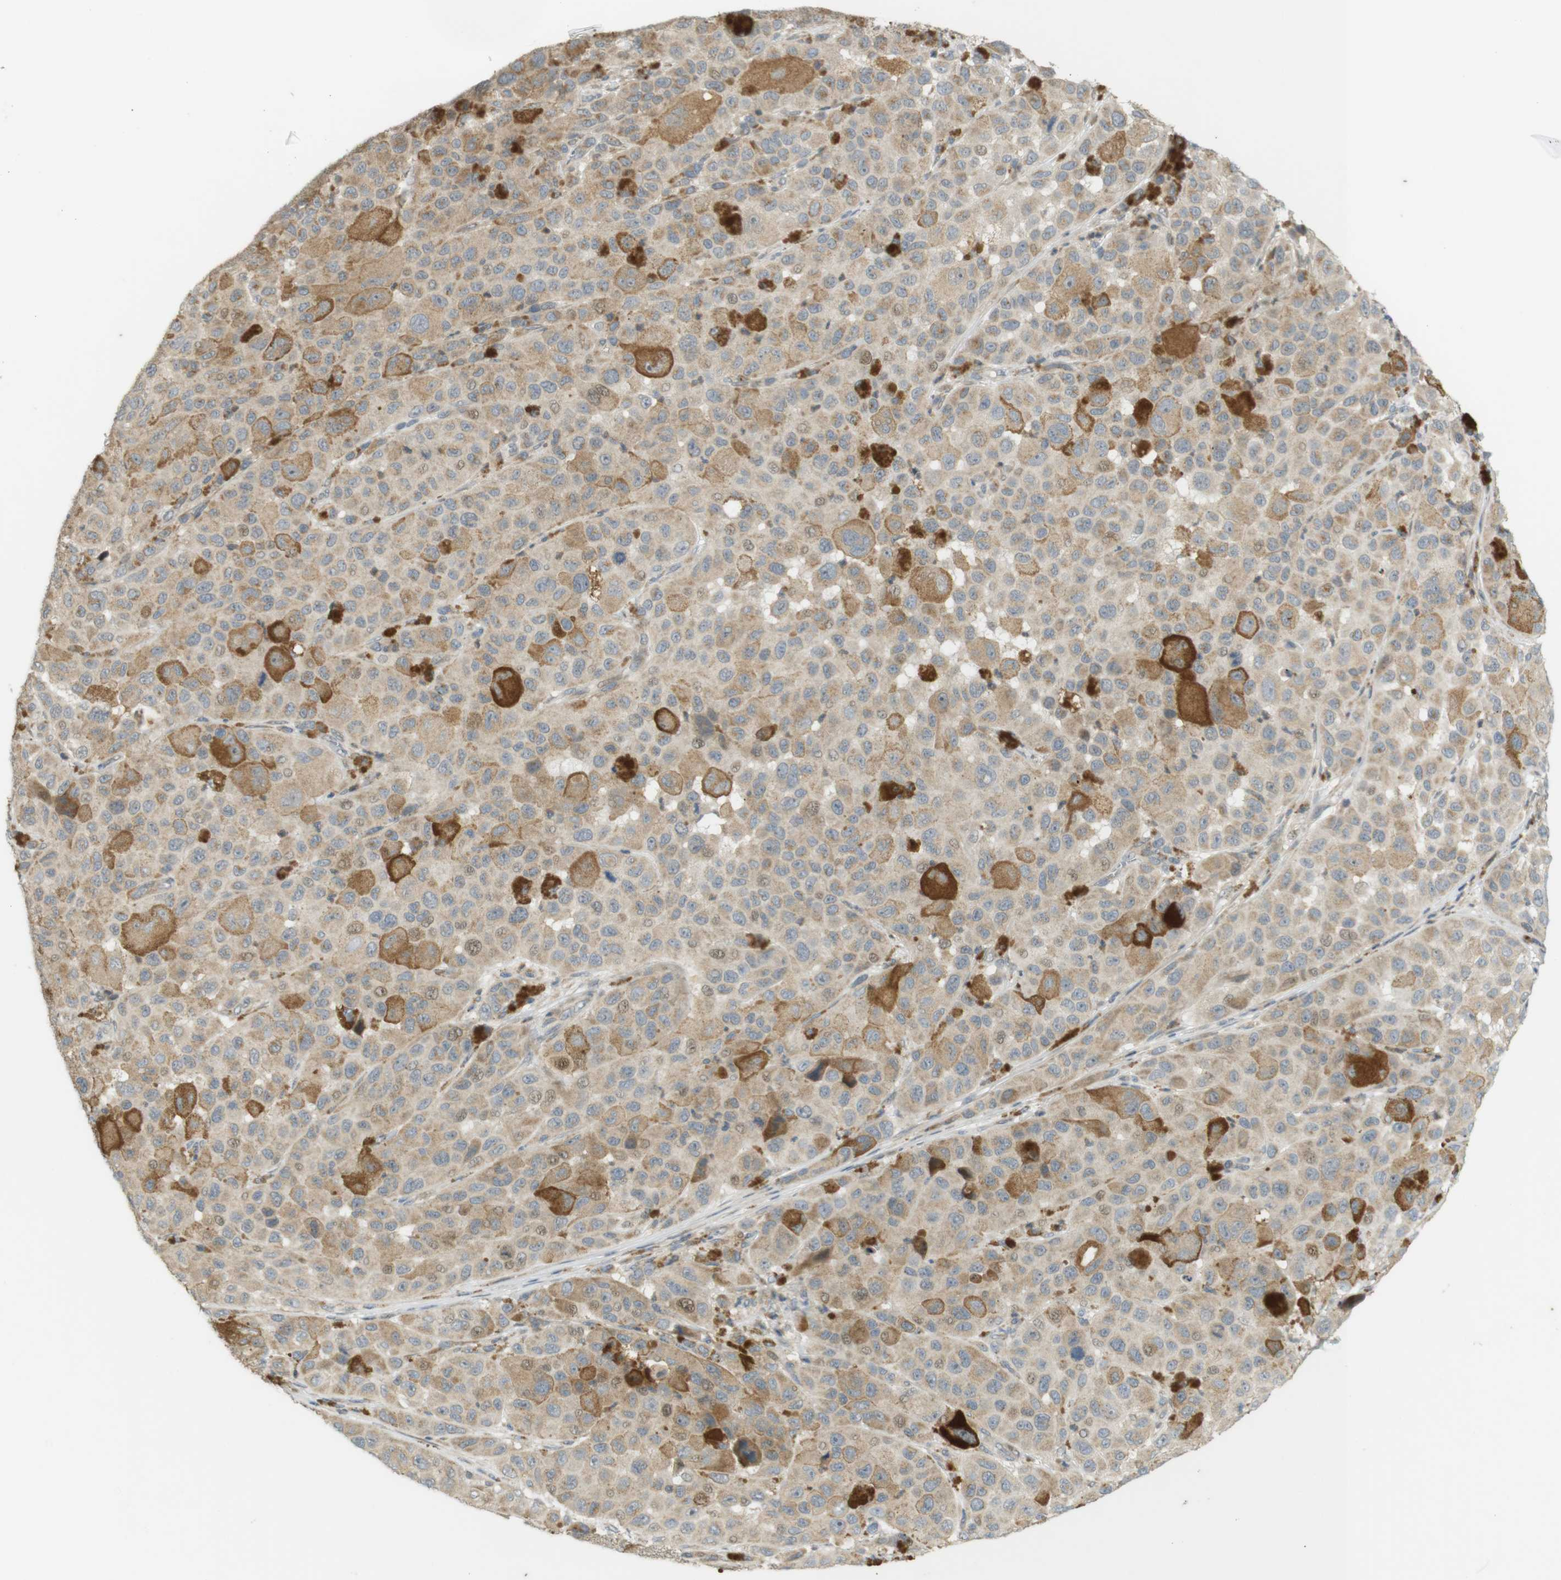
{"staining": {"intensity": "weak", "quantity": ">75%", "location": "cytoplasmic/membranous"}, "tissue": "melanoma", "cell_type": "Tumor cells", "image_type": "cancer", "snomed": [{"axis": "morphology", "description": "Malignant melanoma, NOS"}, {"axis": "topography", "description": "Skin"}], "caption": "Protein analysis of malignant melanoma tissue displays weak cytoplasmic/membranous expression in about >75% of tumor cells.", "gene": "CLRN3", "patient": {"sex": "male", "age": 96}}